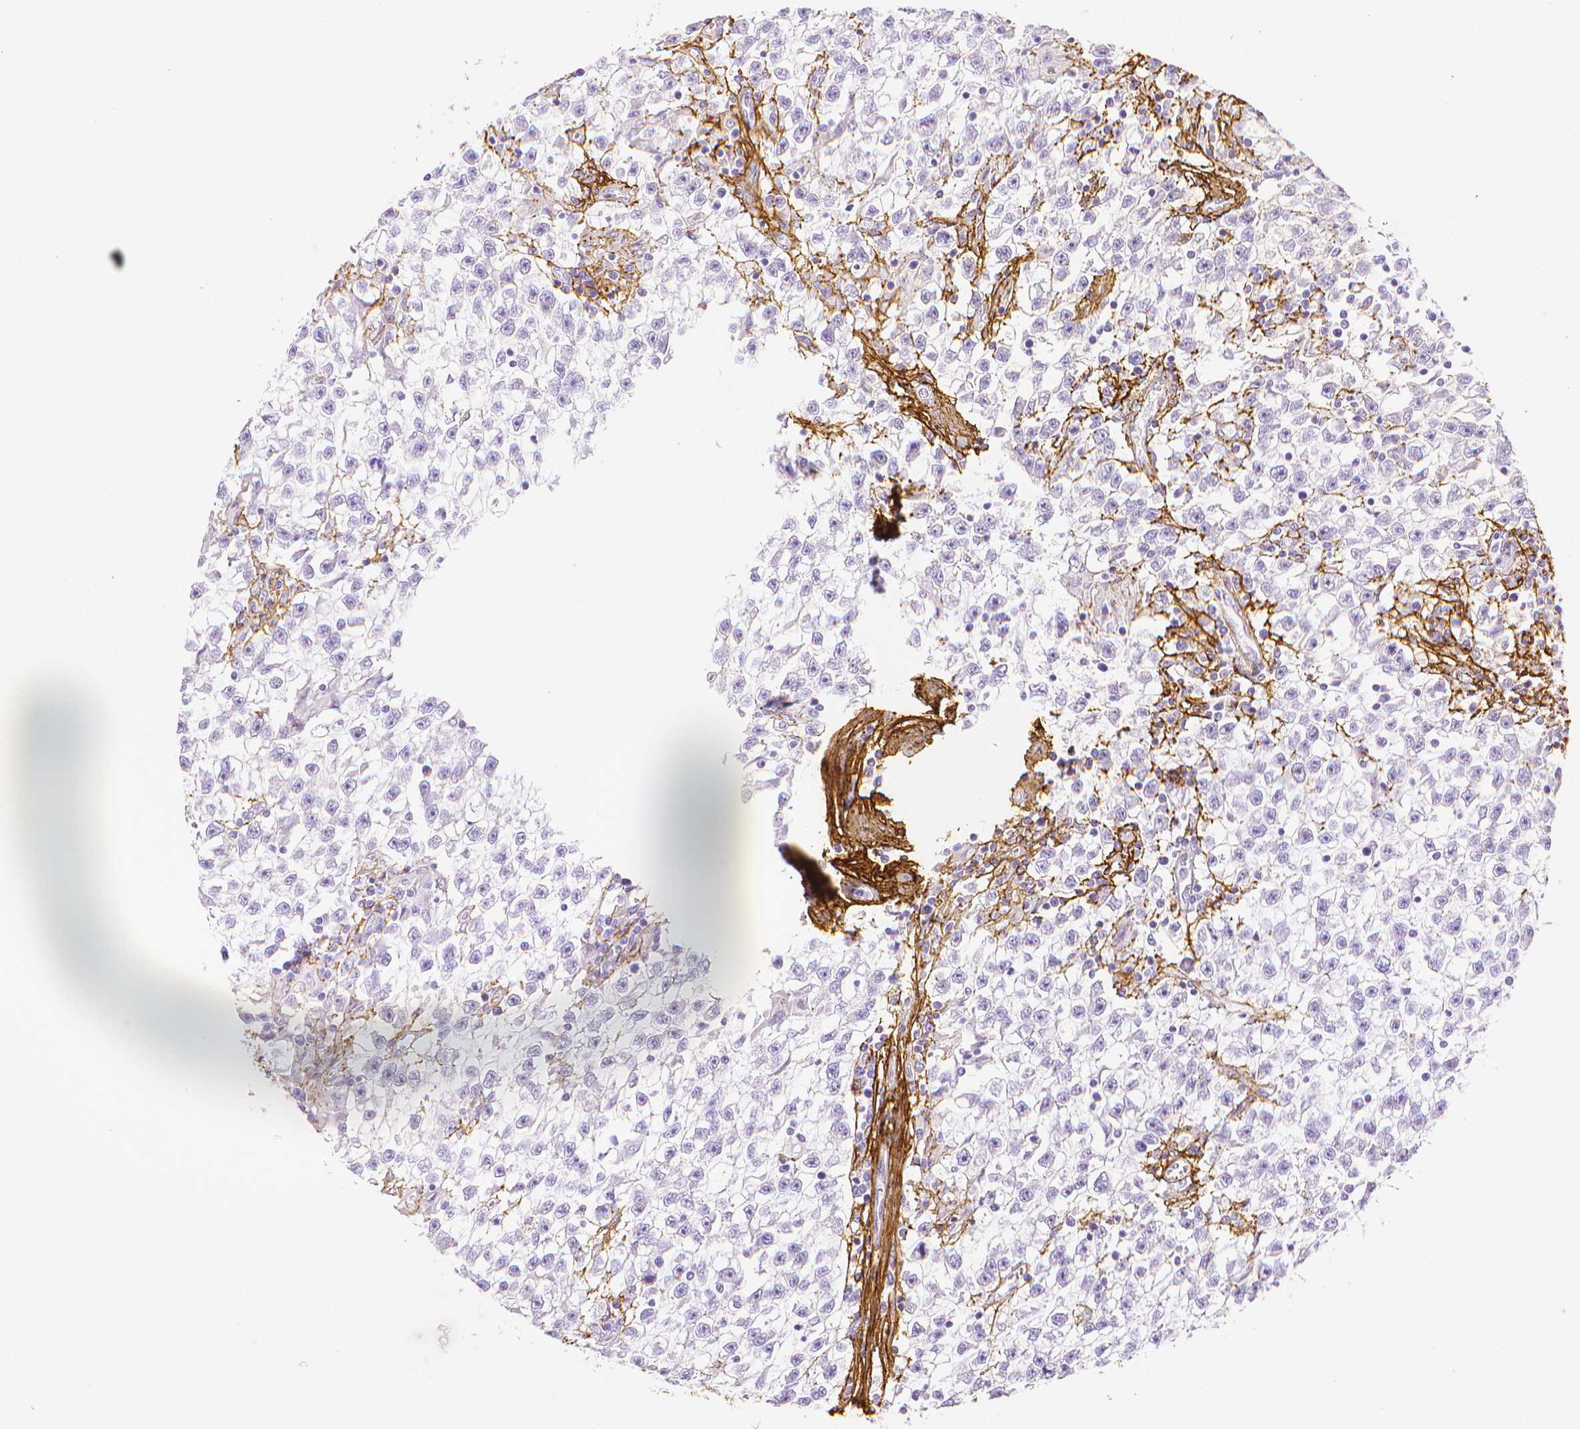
{"staining": {"intensity": "negative", "quantity": "none", "location": "none"}, "tissue": "testis cancer", "cell_type": "Tumor cells", "image_type": "cancer", "snomed": [{"axis": "morphology", "description": "Seminoma, NOS"}, {"axis": "topography", "description": "Testis"}], "caption": "Immunohistochemical staining of testis seminoma exhibits no significant expression in tumor cells.", "gene": "FBN1", "patient": {"sex": "male", "age": 31}}